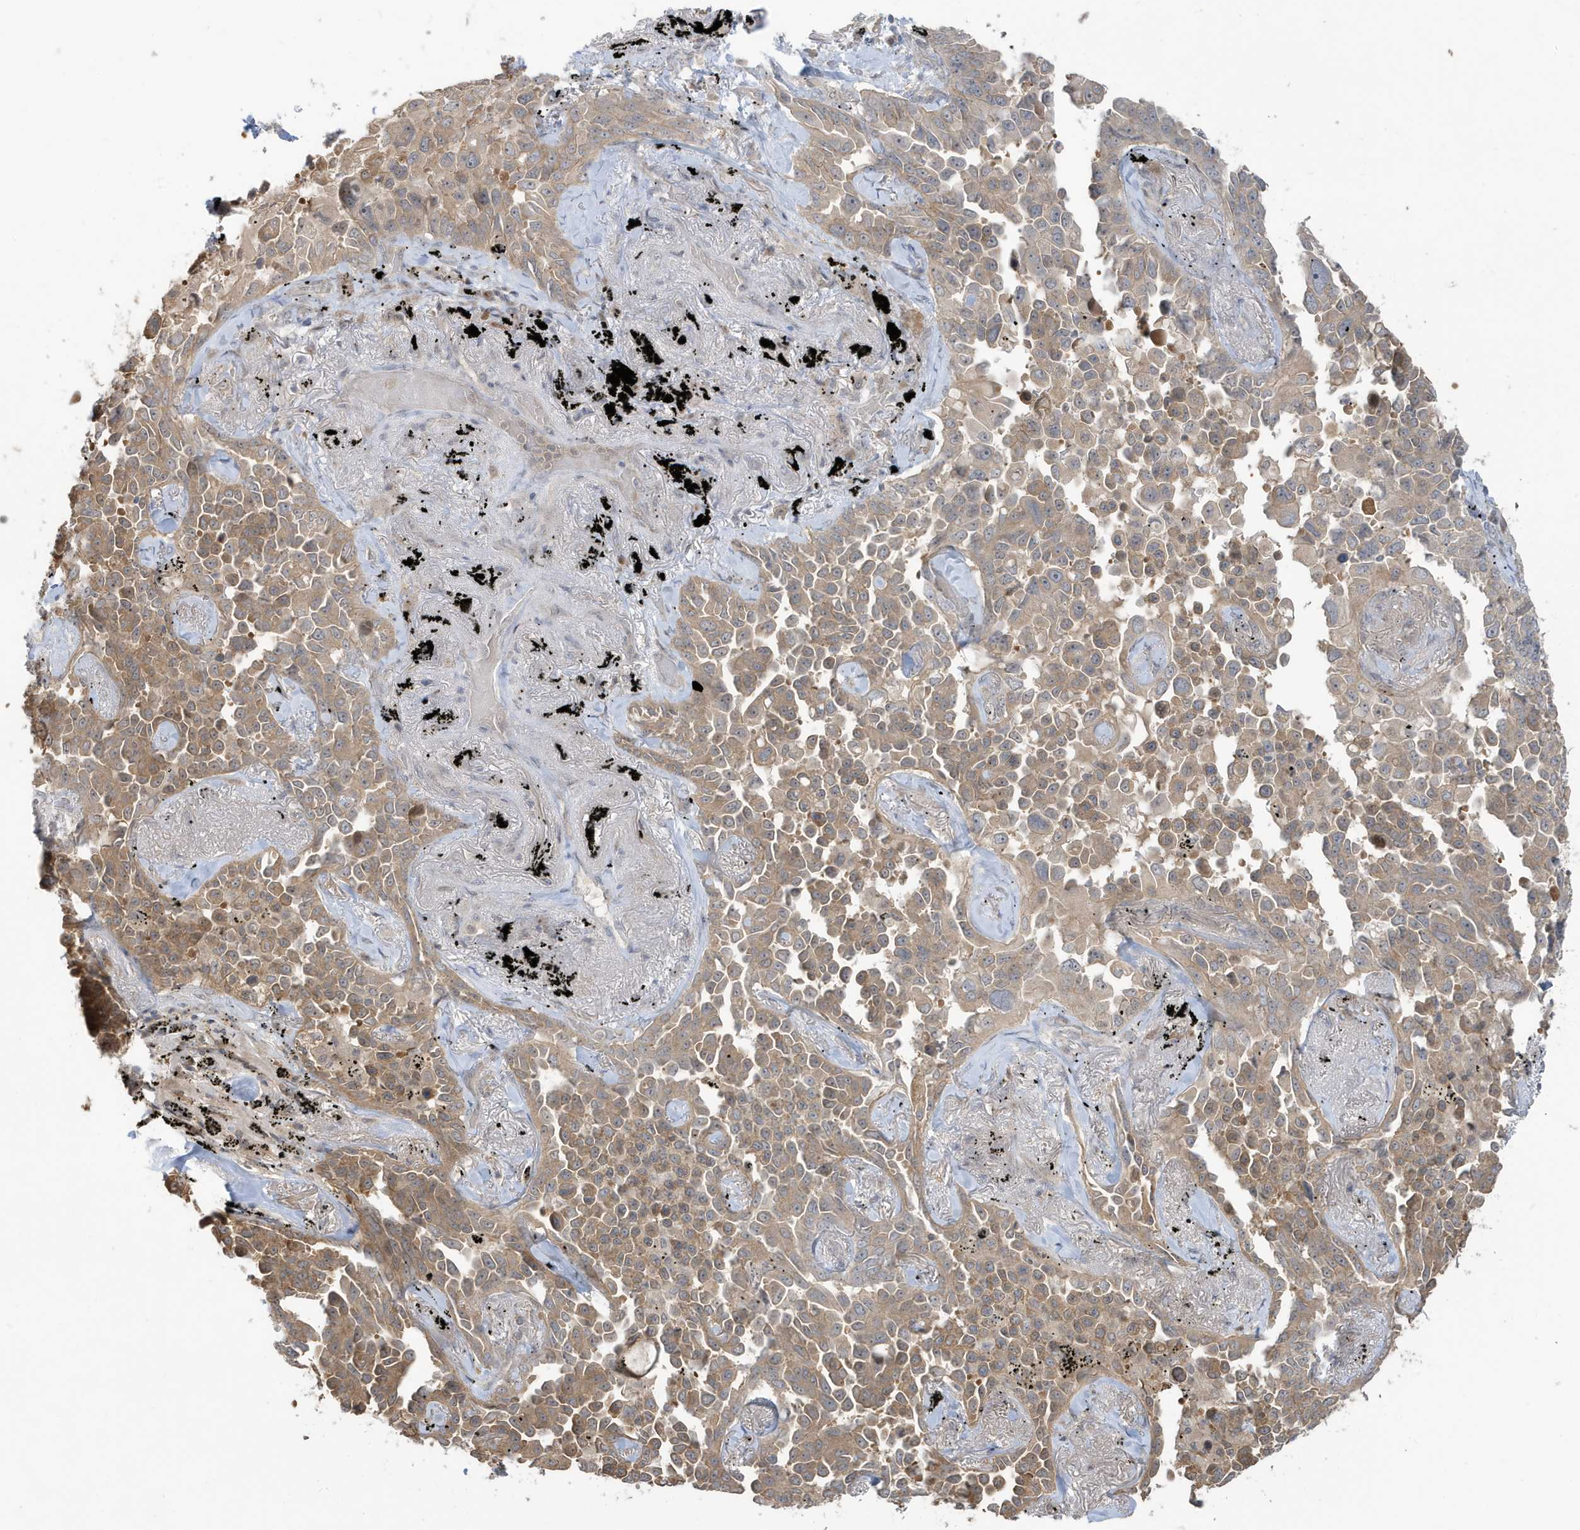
{"staining": {"intensity": "moderate", "quantity": ">75%", "location": "cytoplasmic/membranous"}, "tissue": "lung cancer", "cell_type": "Tumor cells", "image_type": "cancer", "snomed": [{"axis": "morphology", "description": "Adenocarcinoma, NOS"}, {"axis": "topography", "description": "Lung"}], "caption": "Immunohistochemistry (IHC) (DAB) staining of lung cancer (adenocarcinoma) exhibits moderate cytoplasmic/membranous protein expression in approximately >75% of tumor cells.", "gene": "PRRT3", "patient": {"sex": "female", "age": 67}}